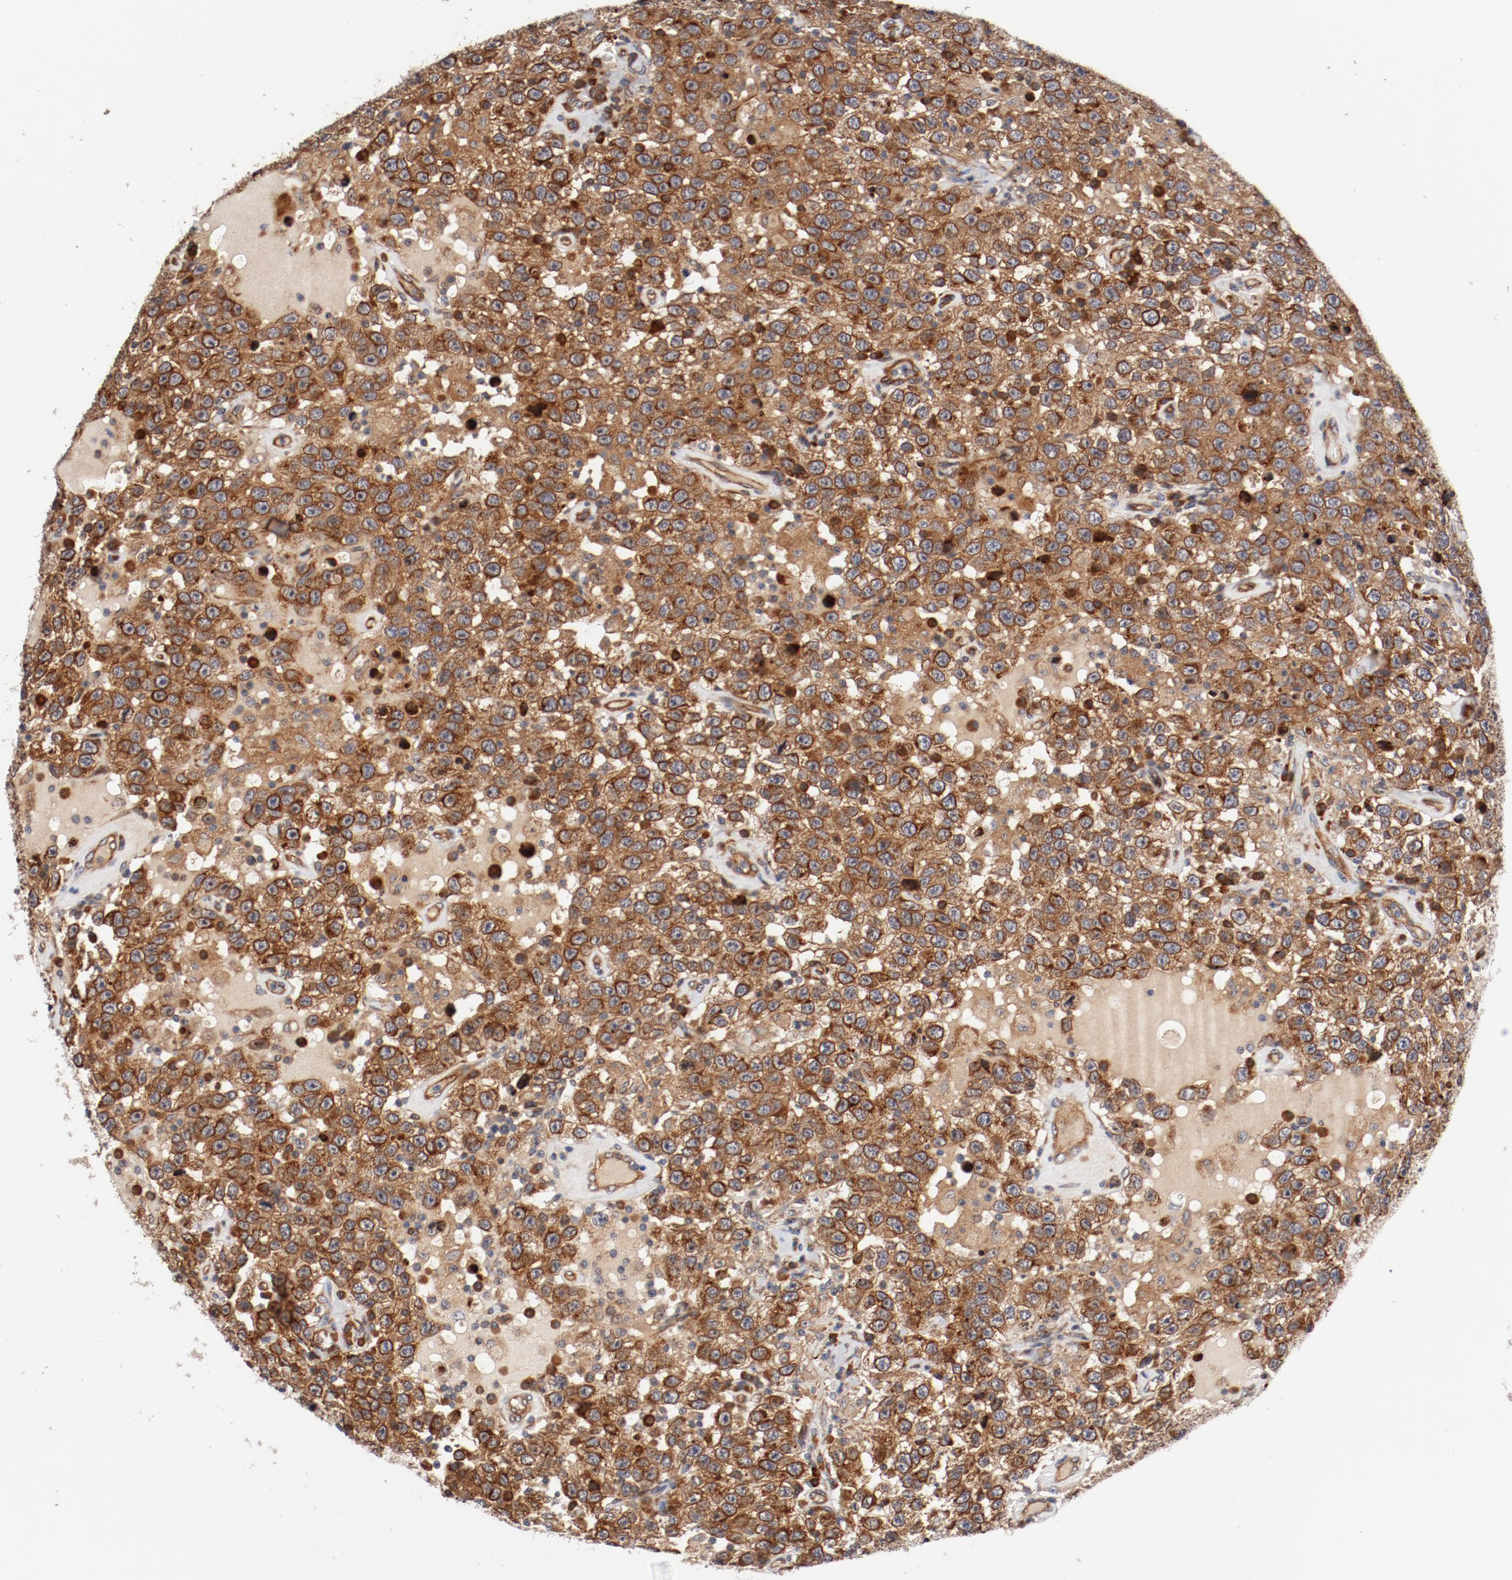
{"staining": {"intensity": "moderate", "quantity": ">75%", "location": "cytoplasmic/membranous"}, "tissue": "testis cancer", "cell_type": "Tumor cells", "image_type": "cancer", "snomed": [{"axis": "morphology", "description": "Seminoma, NOS"}, {"axis": "topography", "description": "Testis"}], "caption": "Immunohistochemical staining of human testis seminoma shows moderate cytoplasmic/membranous protein expression in approximately >75% of tumor cells.", "gene": "PITPNM2", "patient": {"sex": "male", "age": 41}}